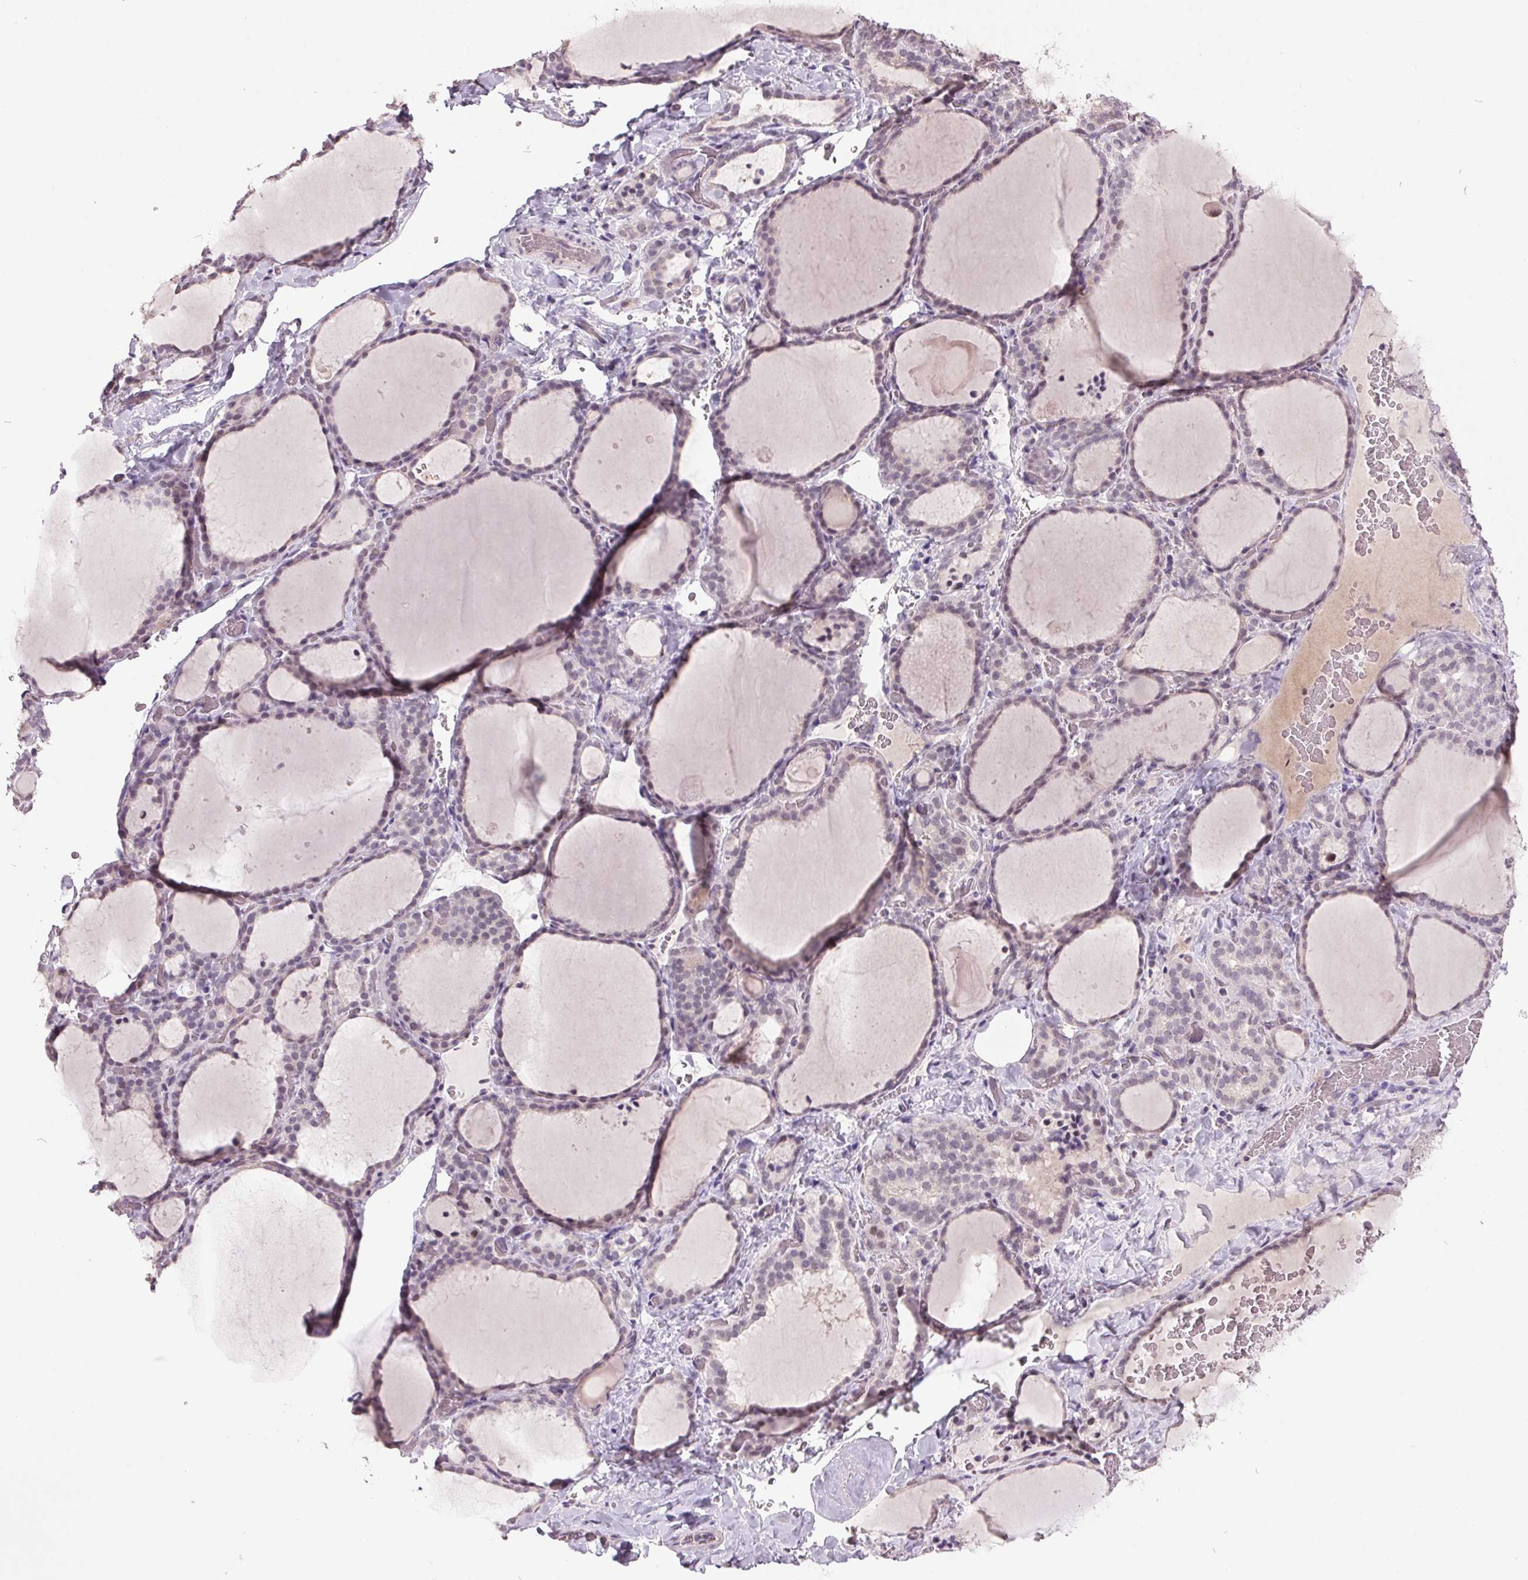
{"staining": {"intensity": "negative", "quantity": "none", "location": "none"}, "tissue": "thyroid gland", "cell_type": "Glandular cells", "image_type": "normal", "snomed": [{"axis": "morphology", "description": "Normal tissue, NOS"}, {"axis": "topography", "description": "Thyroid gland"}], "caption": "The IHC image has no significant staining in glandular cells of thyroid gland. (DAB immunohistochemistry with hematoxylin counter stain).", "gene": "C2orf16", "patient": {"sex": "female", "age": 22}}